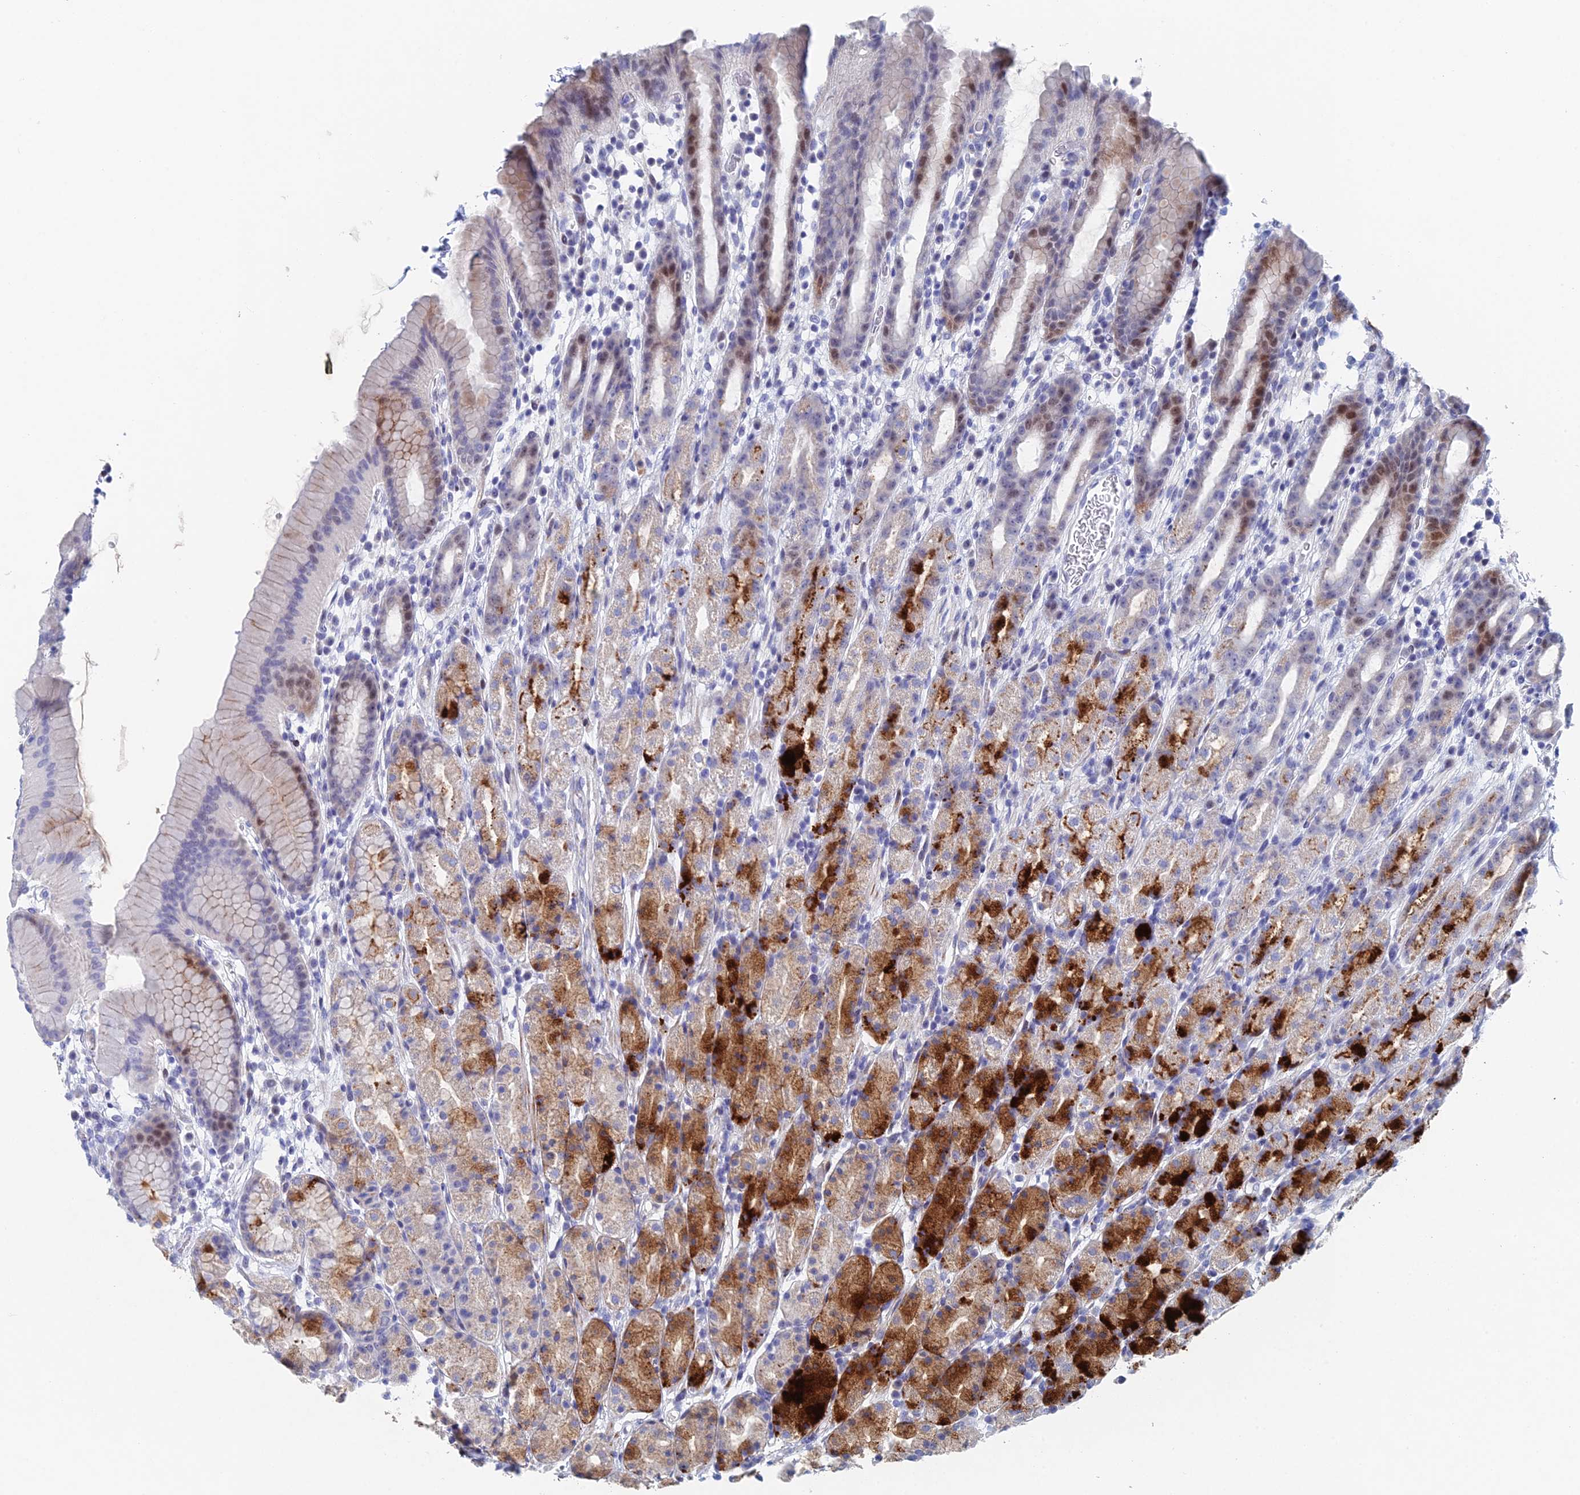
{"staining": {"intensity": "strong", "quantity": "<25%", "location": "cytoplasmic/membranous,nuclear"}, "tissue": "stomach", "cell_type": "Glandular cells", "image_type": "normal", "snomed": [{"axis": "morphology", "description": "Normal tissue, NOS"}, {"axis": "topography", "description": "Stomach, upper"}], "caption": "Strong cytoplasmic/membranous,nuclear positivity is appreciated in about <25% of glandular cells in unremarkable stomach.", "gene": "DRGX", "patient": {"sex": "male", "age": 47}}